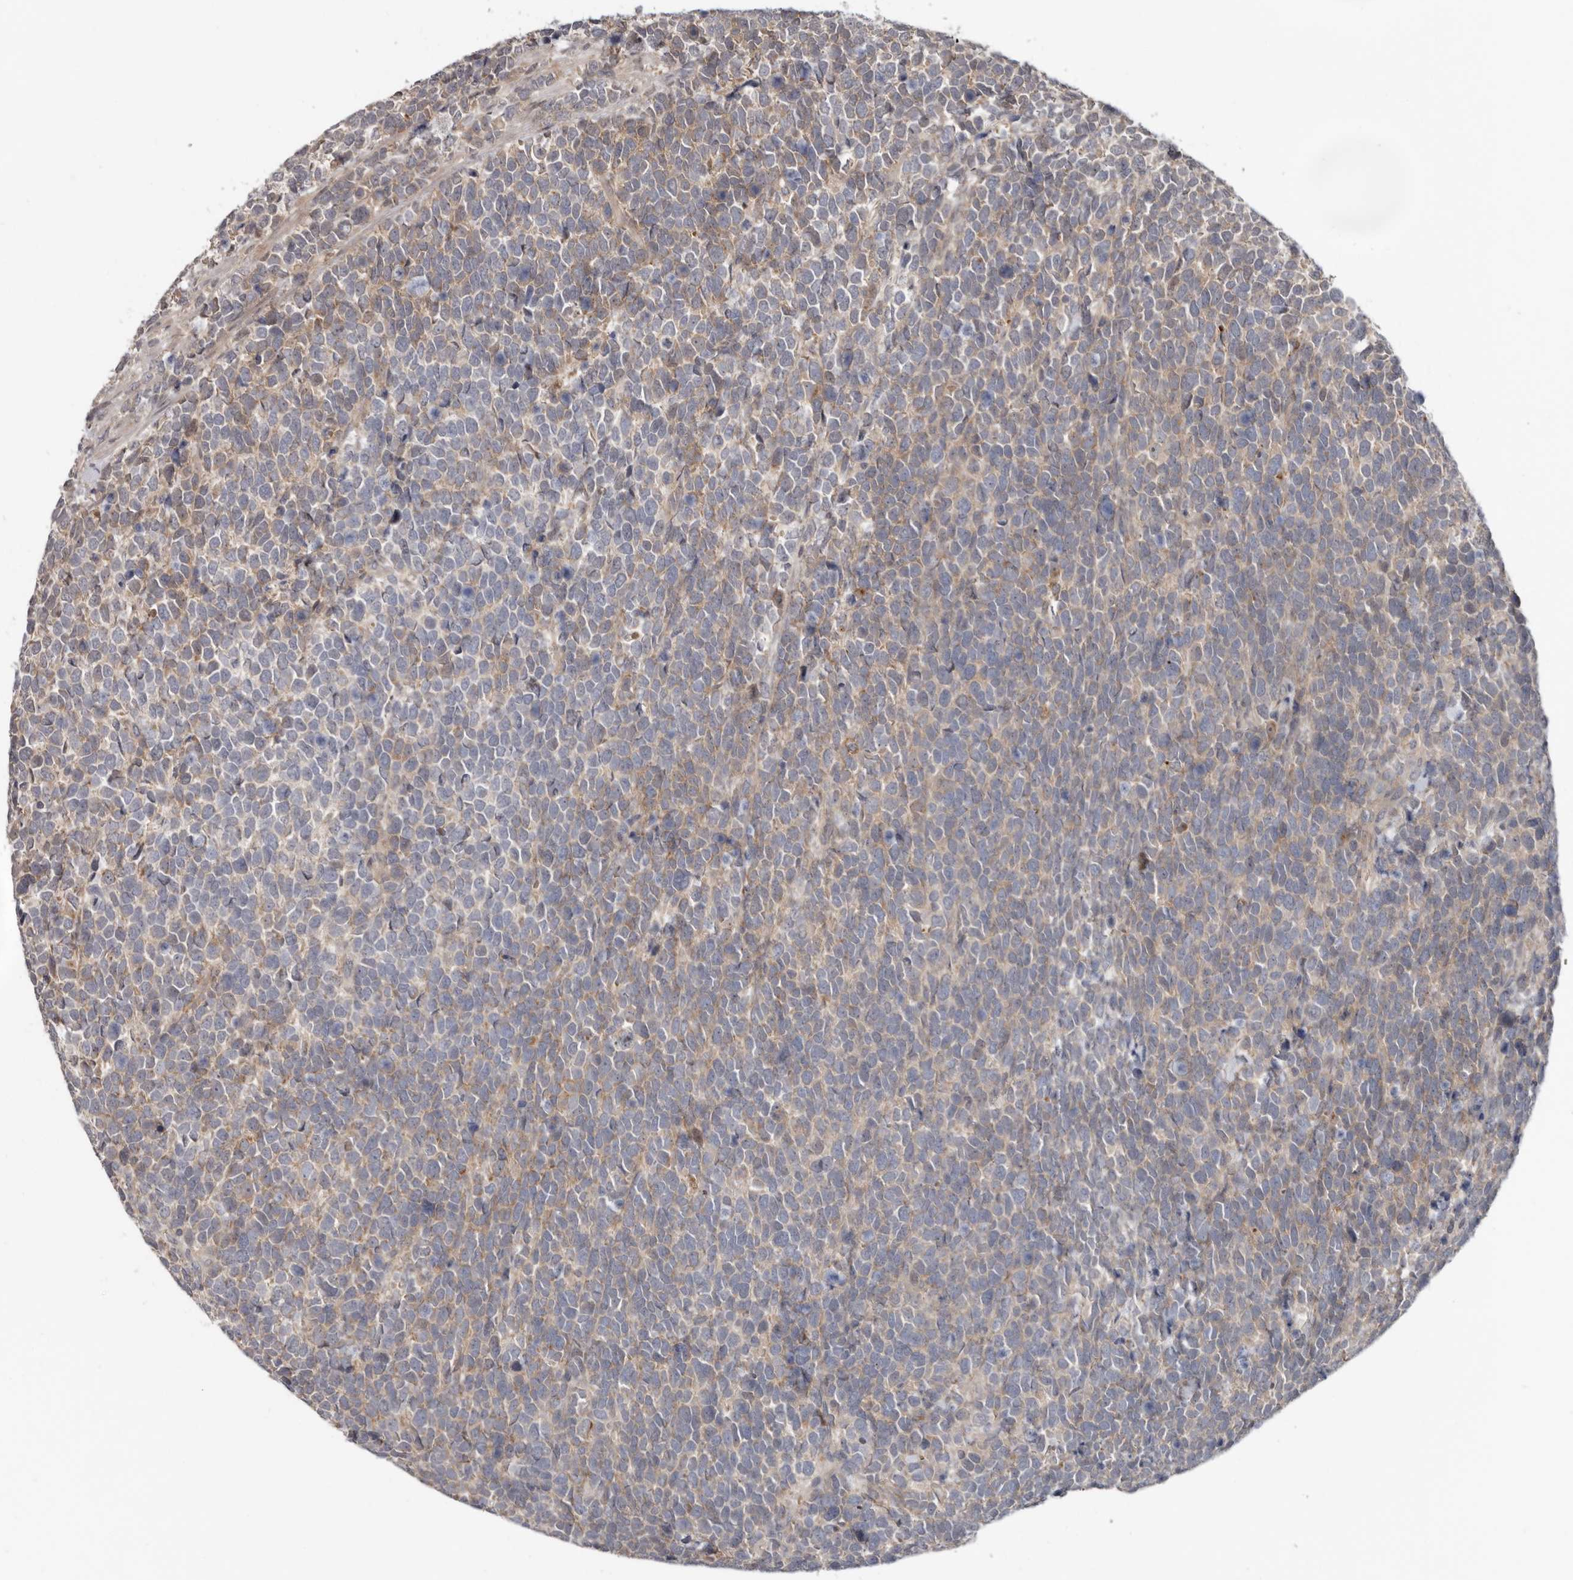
{"staining": {"intensity": "weak", "quantity": "25%-75%", "location": "cytoplasmic/membranous"}, "tissue": "urothelial cancer", "cell_type": "Tumor cells", "image_type": "cancer", "snomed": [{"axis": "morphology", "description": "Urothelial carcinoma, High grade"}, {"axis": "topography", "description": "Urinary bladder"}], "caption": "High-magnification brightfield microscopy of urothelial cancer stained with DAB (brown) and counterstained with hematoxylin (blue). tumor cells exhibit weak cytoplasmic/membranous staining is appreciated in approximately25%-75% of cells. The staining is performed using DAB (3,3'-diaminobenzidine) brown chromogen to label protein expression. The nuclei are counter-stained blue using hematoxylin.", "gene": "BAD", "patient": {"sex": "female", "age": 82}}